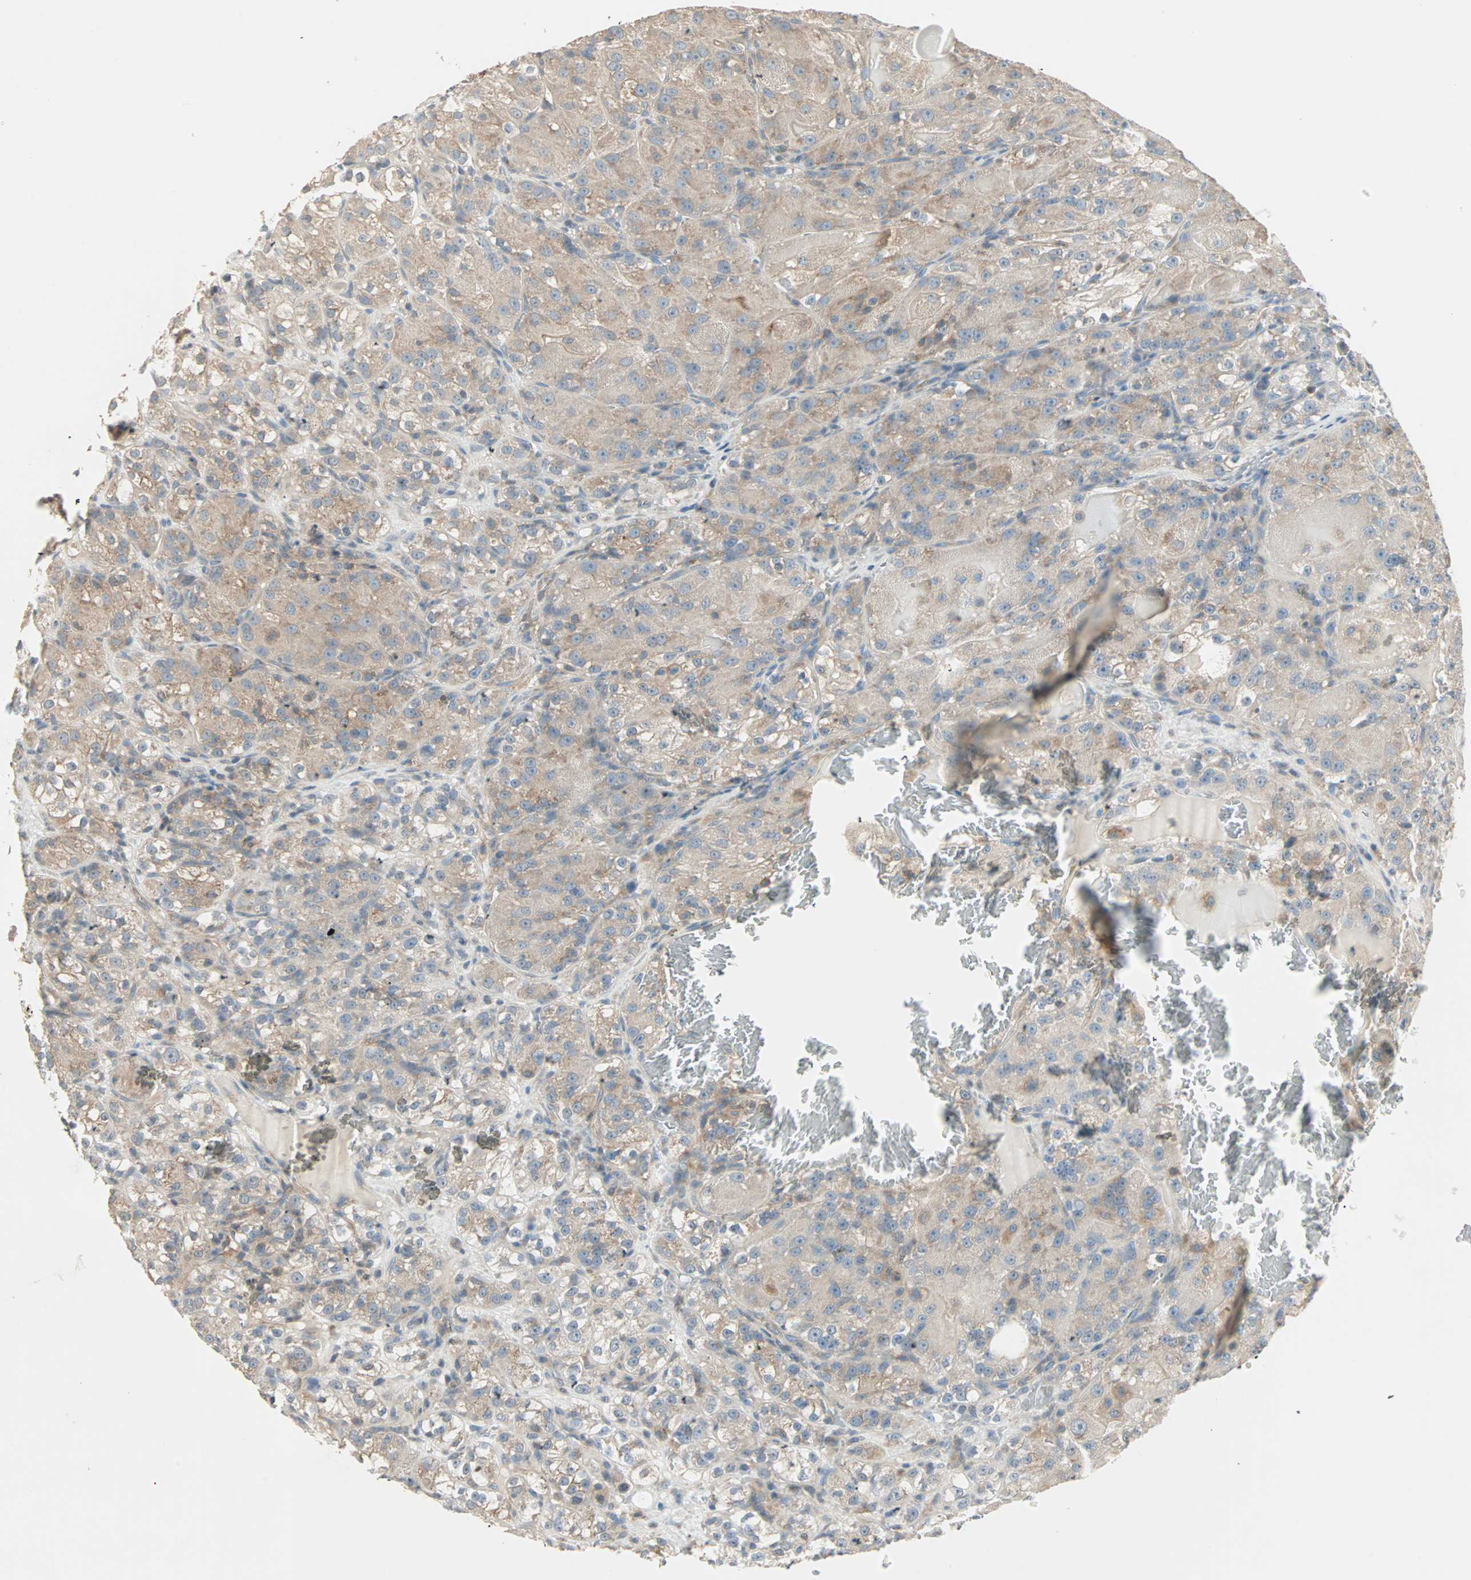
{"staining": {"intensity": "weak", "quantity": ">75%", "location": "cytoplasmic/membranous"}, "tissue": "renal cancer", "cell_type": "Tumor cells", "image_type": "cancer", "snomed": [{"axis": "morphology", "description": "Normal tissue, NOS"}, {"axis": "morphology", "description": "Adenocarcinoma, NOS"}, {"axis": "topography", "description": "Kidney"}], "caption": "Brown immunohistochemical staining in human renal cancer reveals weak cytoplasmic/membranous staining in approximately >75% of tumor cells.", "gene": "ZFP36", "patient": {"sex": "male", "age": 61}}